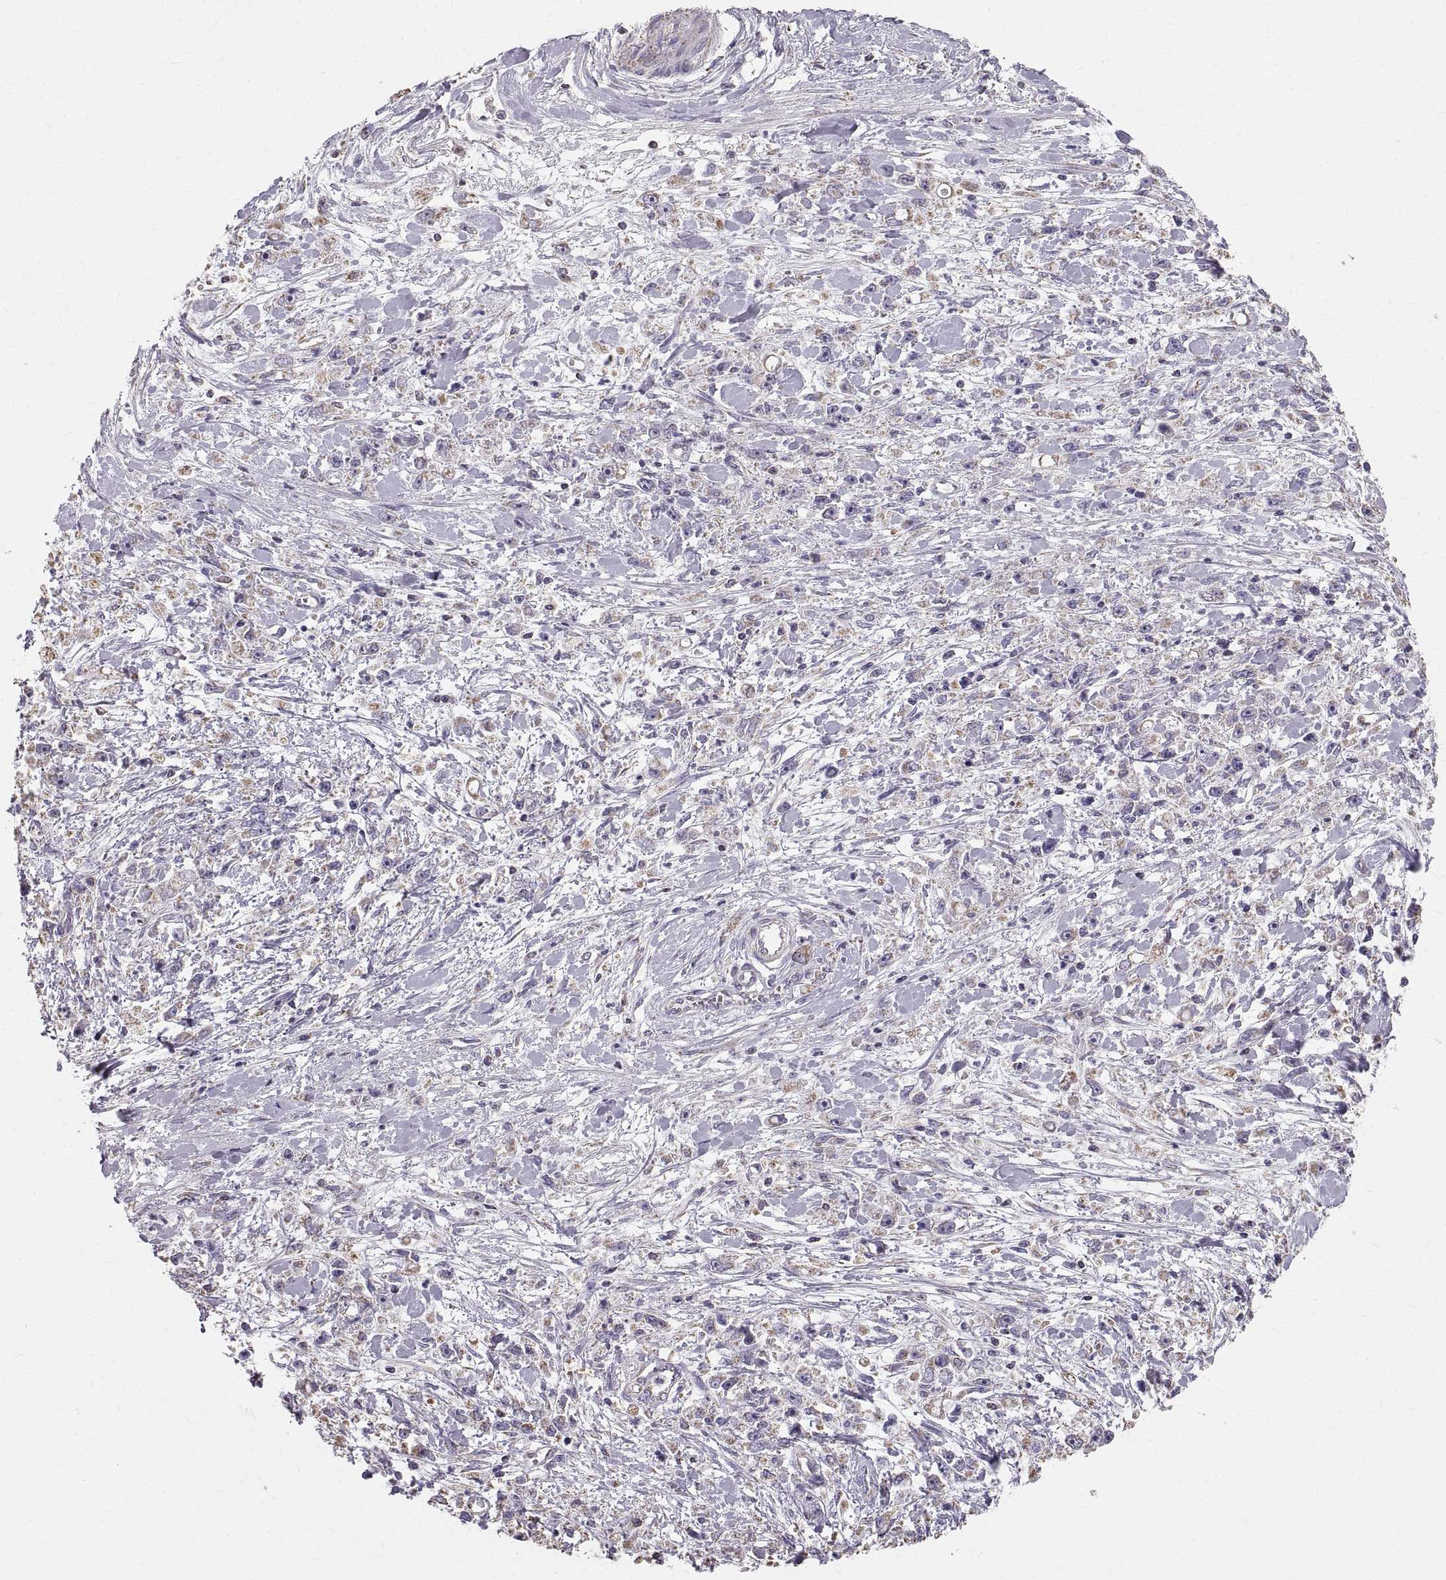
{"staining": {"intensity": "negative", "quantity": "none", "location": "none"}, "tissue": "stomach cancer", "cell_type": "Tumor cells", "image_type": "cancer", "snomed": [{"axis": "morphology", "description": "Adenocarcinoma, NOS"}, {"axis": "topography", "description": "Stomach"}], "caption": "A high-resolution photomicrograph shows immunohistochemistry staining of stomach cancer, which shows no significant expression in tumor cells. (DAB immunohistochemistry with hematoxylin counter stain).", "gene": "STMND1", "patient": {"sex": "female", "age": 59}}